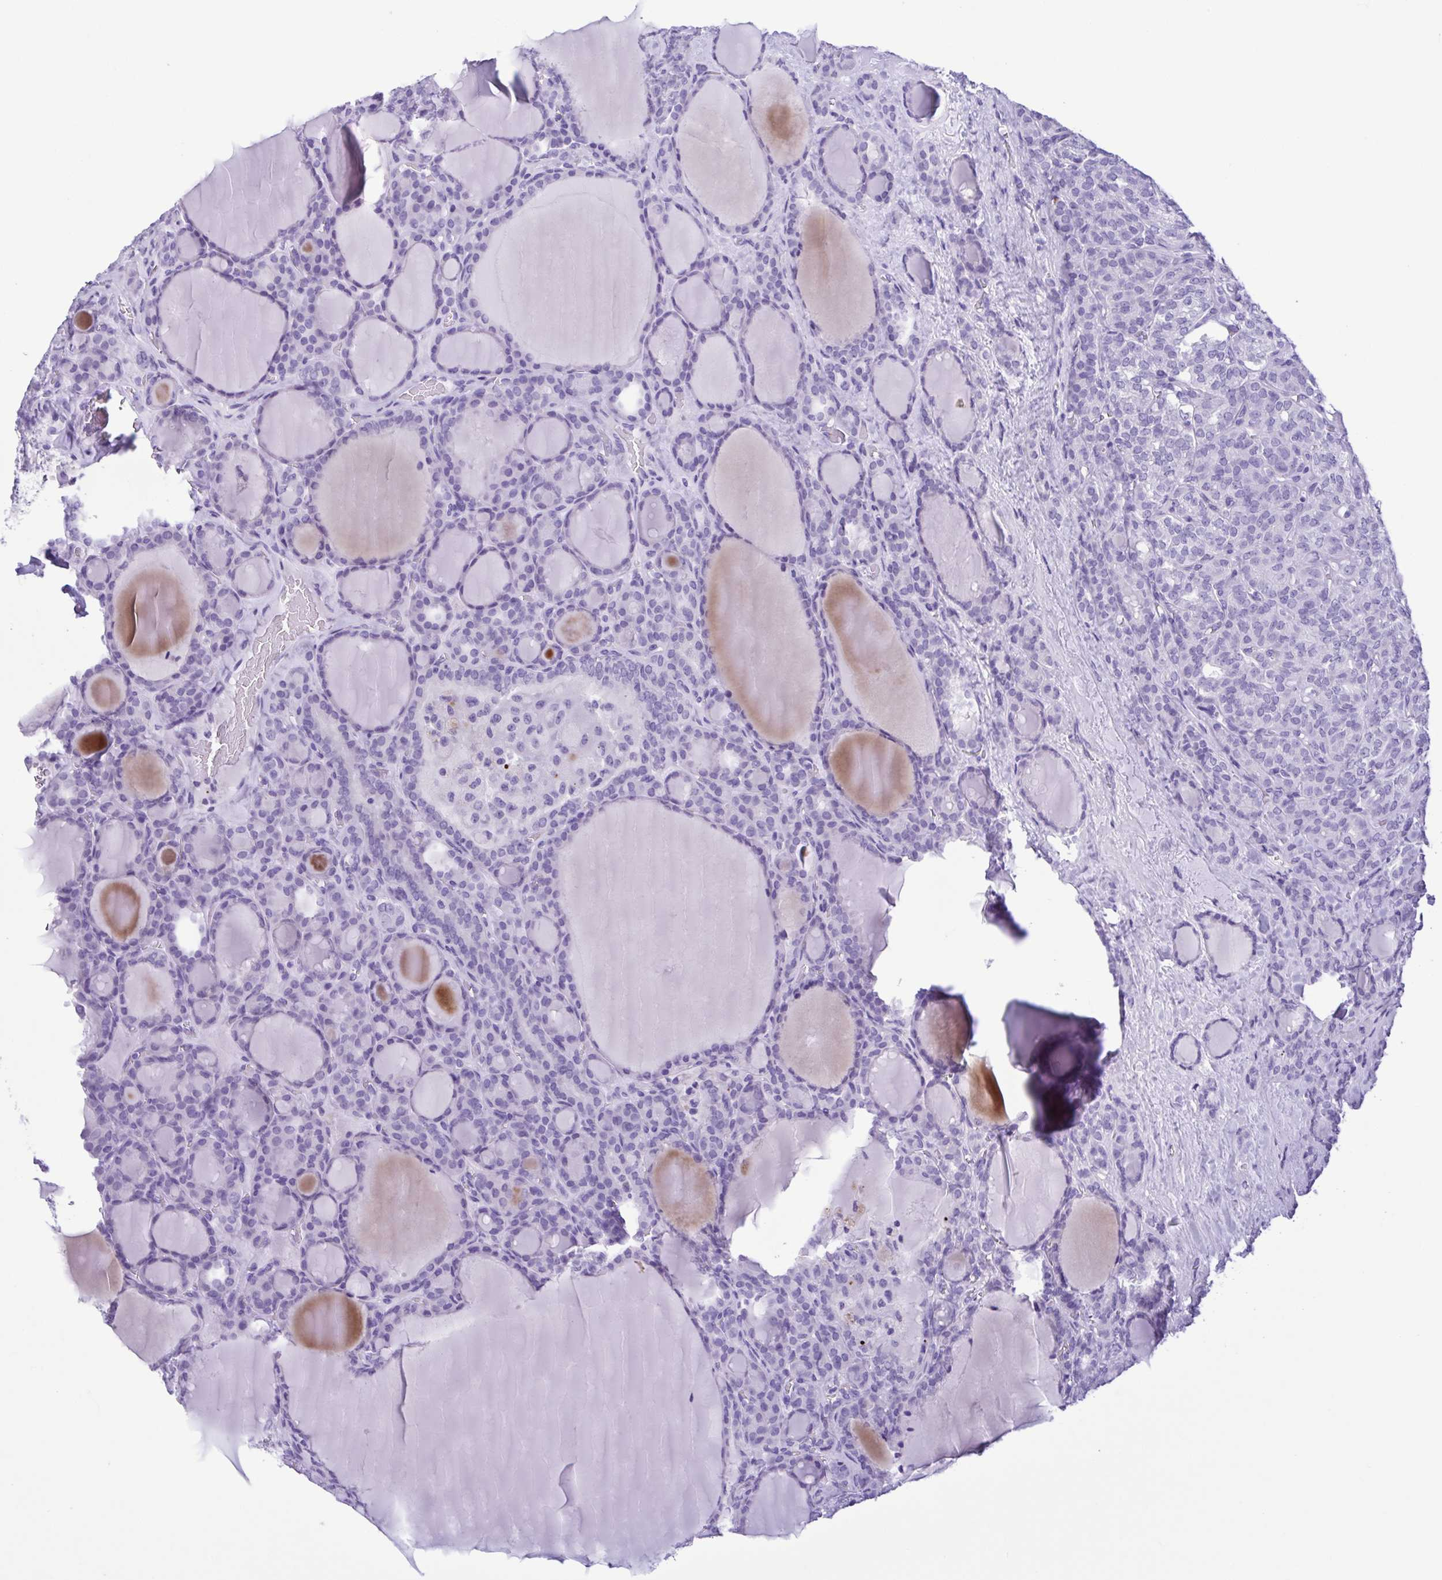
{"staining": {"intensity": "negative", "quantity": "none", "location": "none"}, "tissue": "thyroid cancer", "cell_type": "Tumor cells", "image_type": "cancer", "snomed": [{"axis": "morphology", "description": "Normal tissue, NOS"}, {"axis": "morphology", "description": "Follicular adenoma carcinoma, NOS"}, {"axis": "topography", "description": "Thyroid gland"}], "caption": "Immunohistochemistry (IHC) of human follicular adenoma carcinoma (thyroid) reveals no staining in tumor cells.", "gene": "OVGP1", "patient": {"sex": "female", "age": 31}}